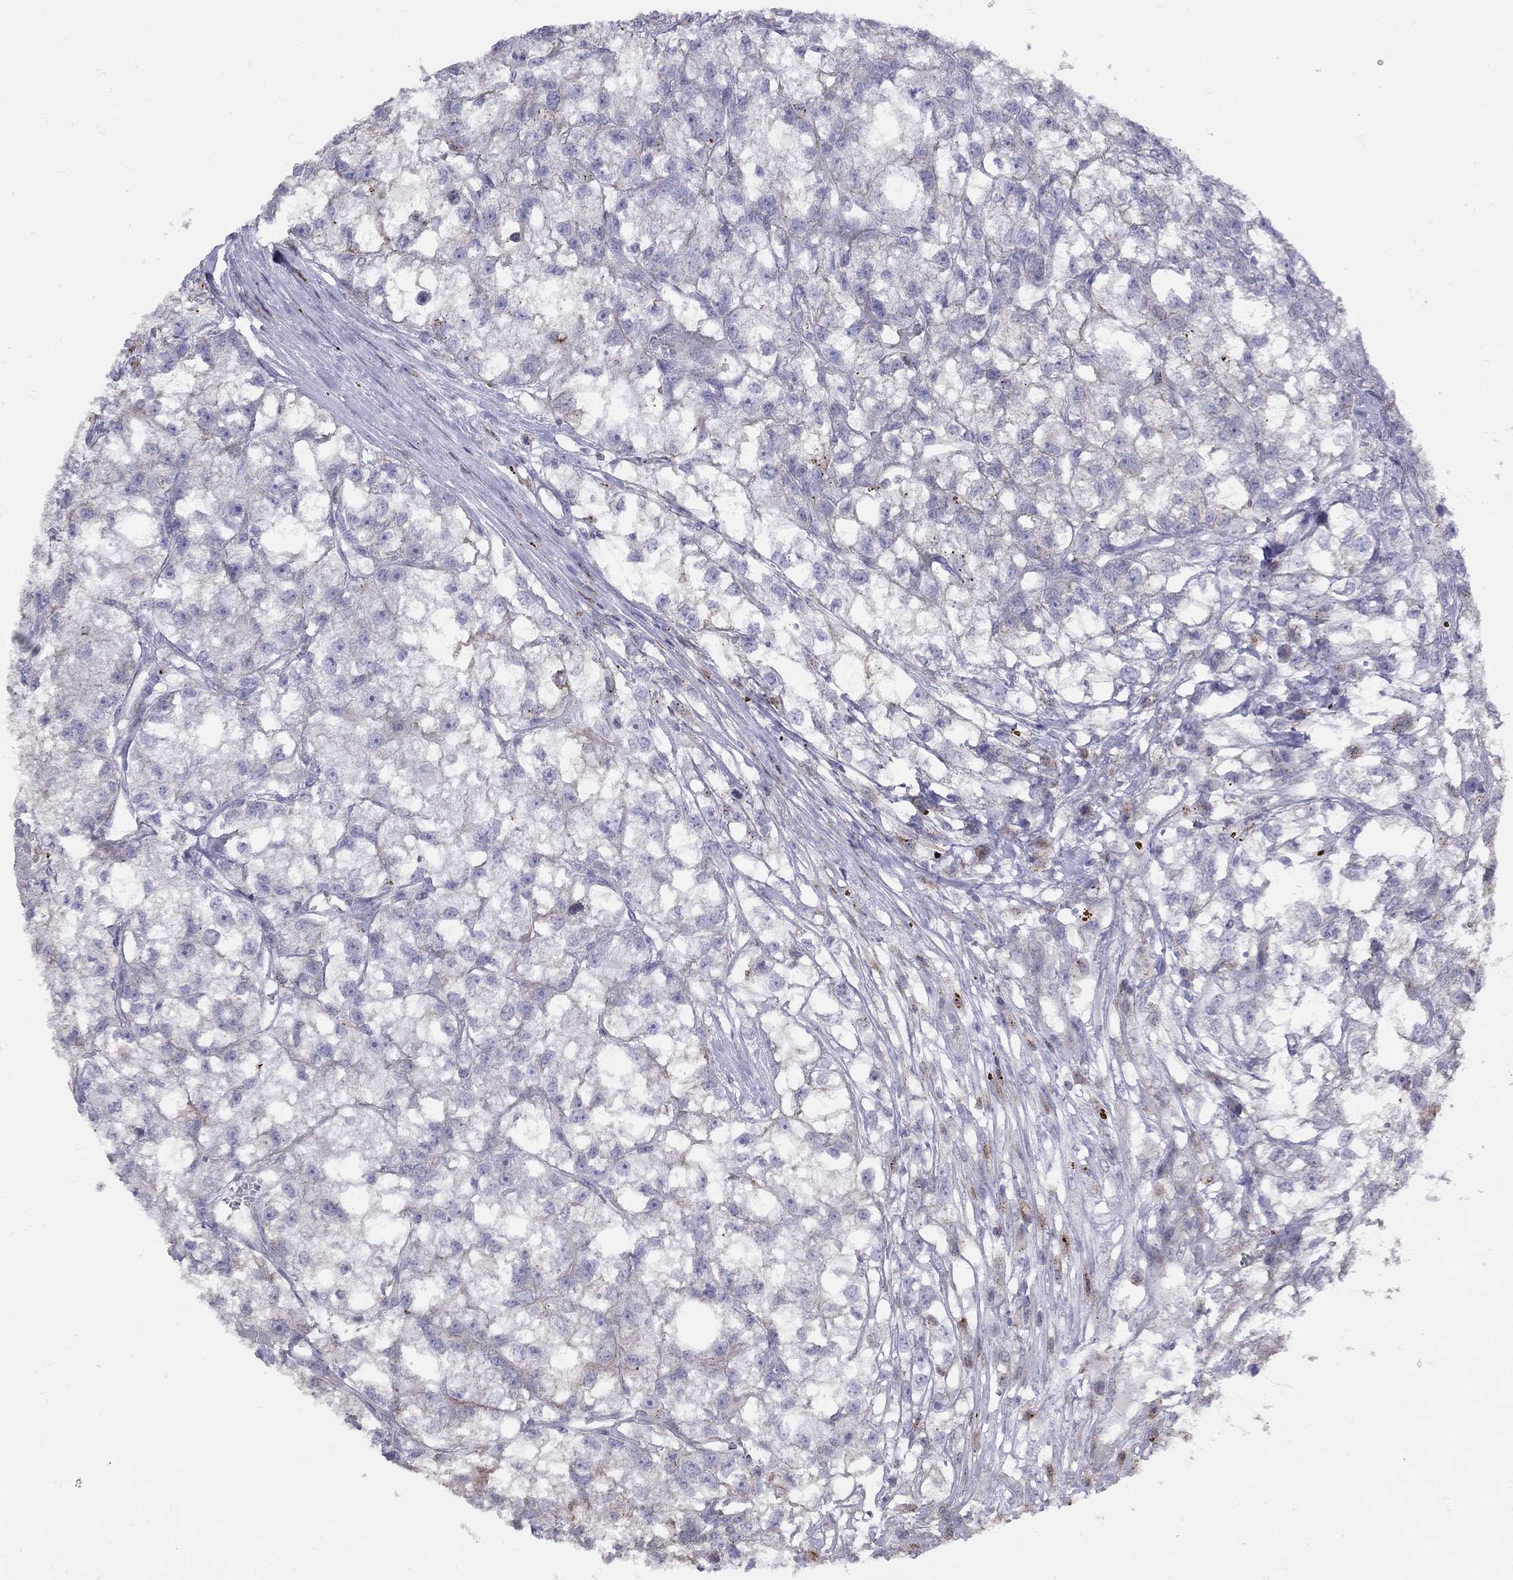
{"staining": {"intensity": "negative", "quantity": "none", "location": "none"}, "tissue": "renal cancer", "cell_type": "Tumor cells", "image_type": "cancer", "snomed": [{"axis": "morphology", "description": "Adenocarcinoma, NOS"}, {"axis": "topography", "description": "Kidney"}], "caption": "A high-resolution image shows immunohistochemistry staining of renal cancer (adenocarcinoma), which exhibits no significant staining in tumor cells.", "gene": "MAGEB4", "patient": {"sex": "male", "age": 56}}